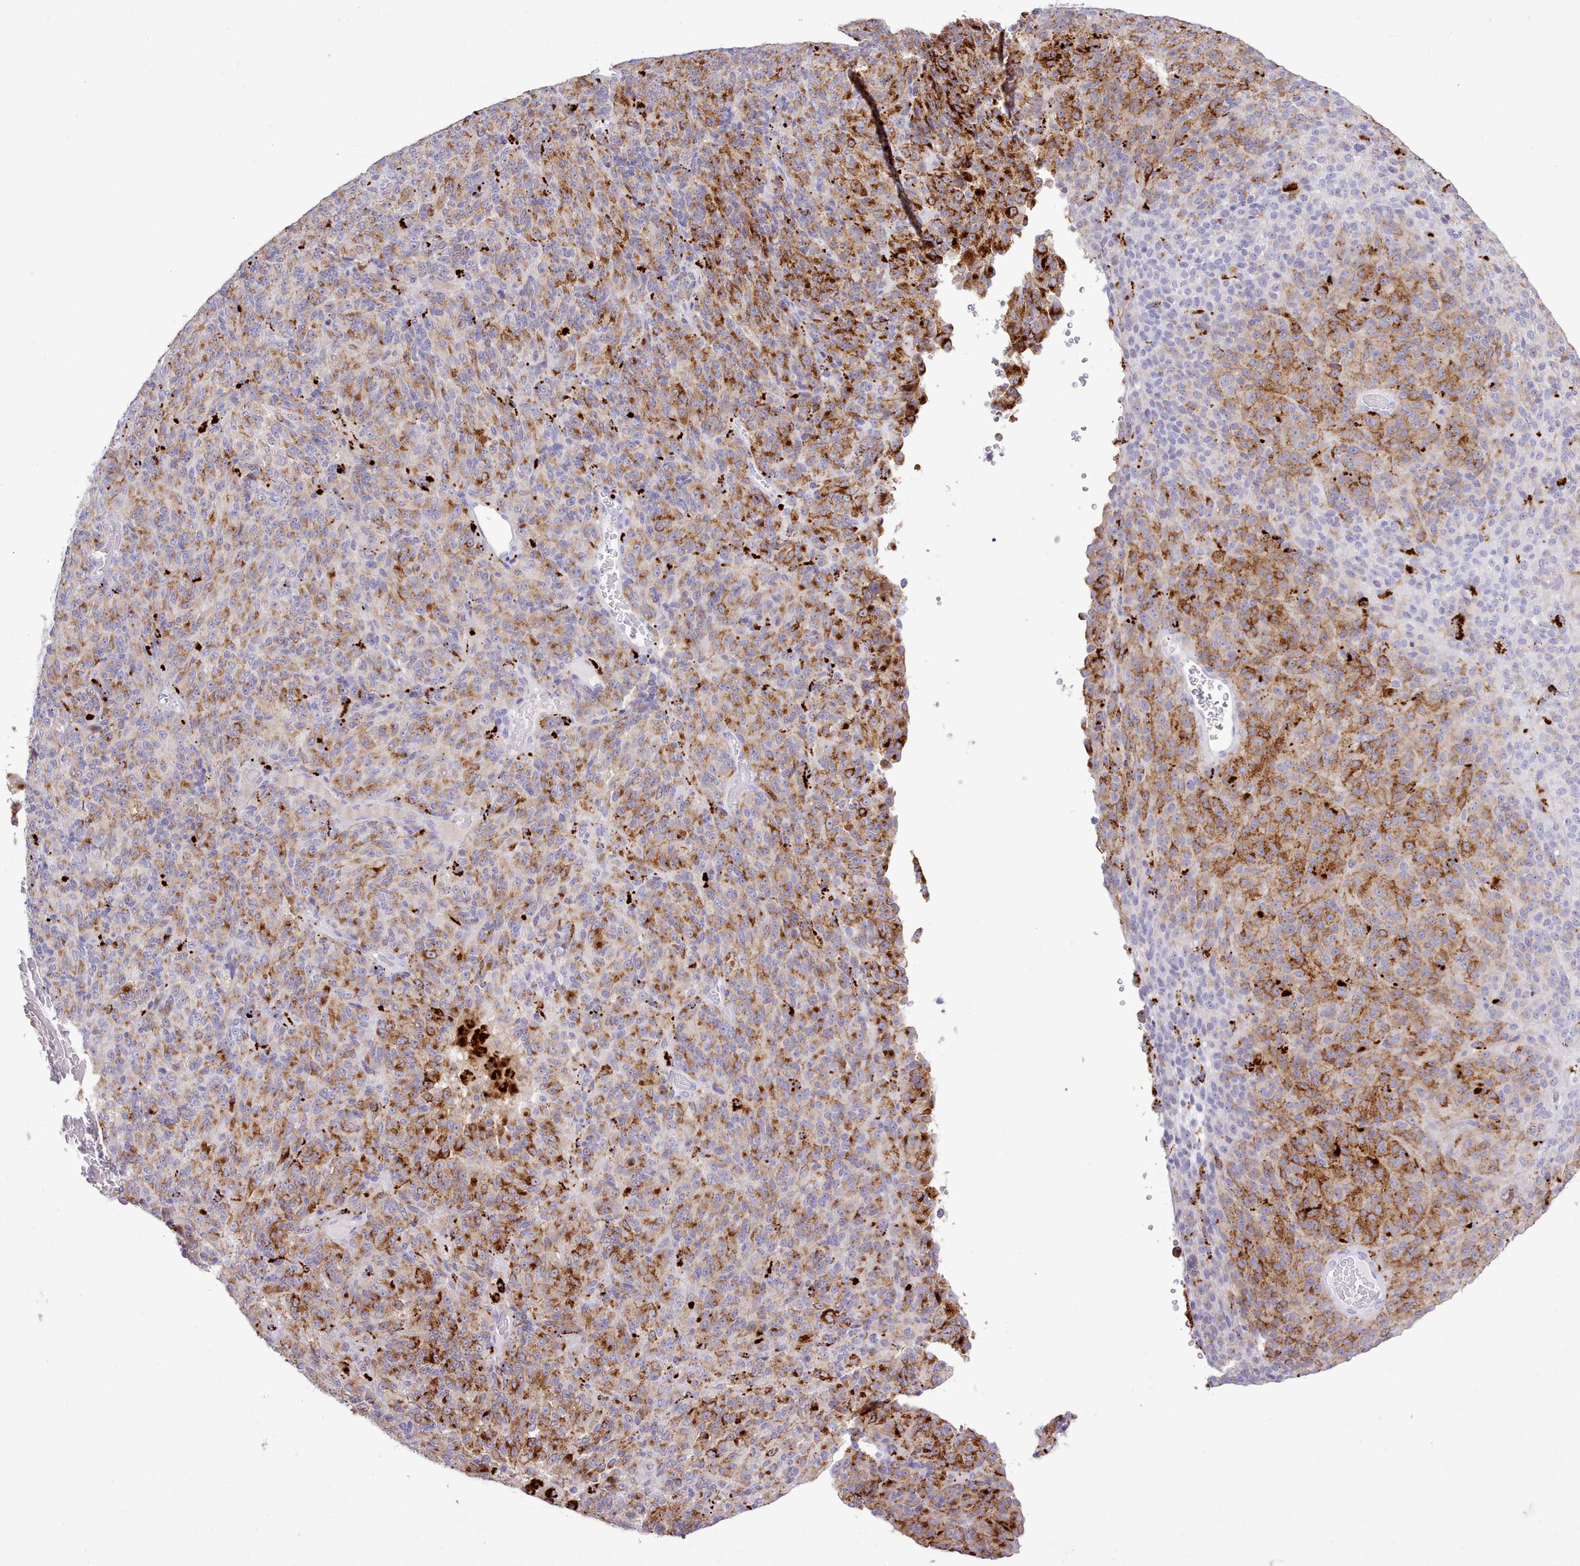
{"staining": {"intensity": "strong", "quantity": "25%-75%", "location": "cytoplasmic/membranous"}, "tissue": "melanoma", "cell_type": "Tumor cells", "image_type": "cancer", "snomed": [{"axis": "morphology", "description": "Malignant melanoma, Metastatic site"}, {"axis": "topography", "description": "Brain"}], "caption": "Immunohistochemical staining of melanoma exhibits high levels of strong cytoplasmic/membranous expression in about 25%-75% of tumor cells.", "gene": "SRD5A1", "patient": {"sex": "female", "age": 56}}